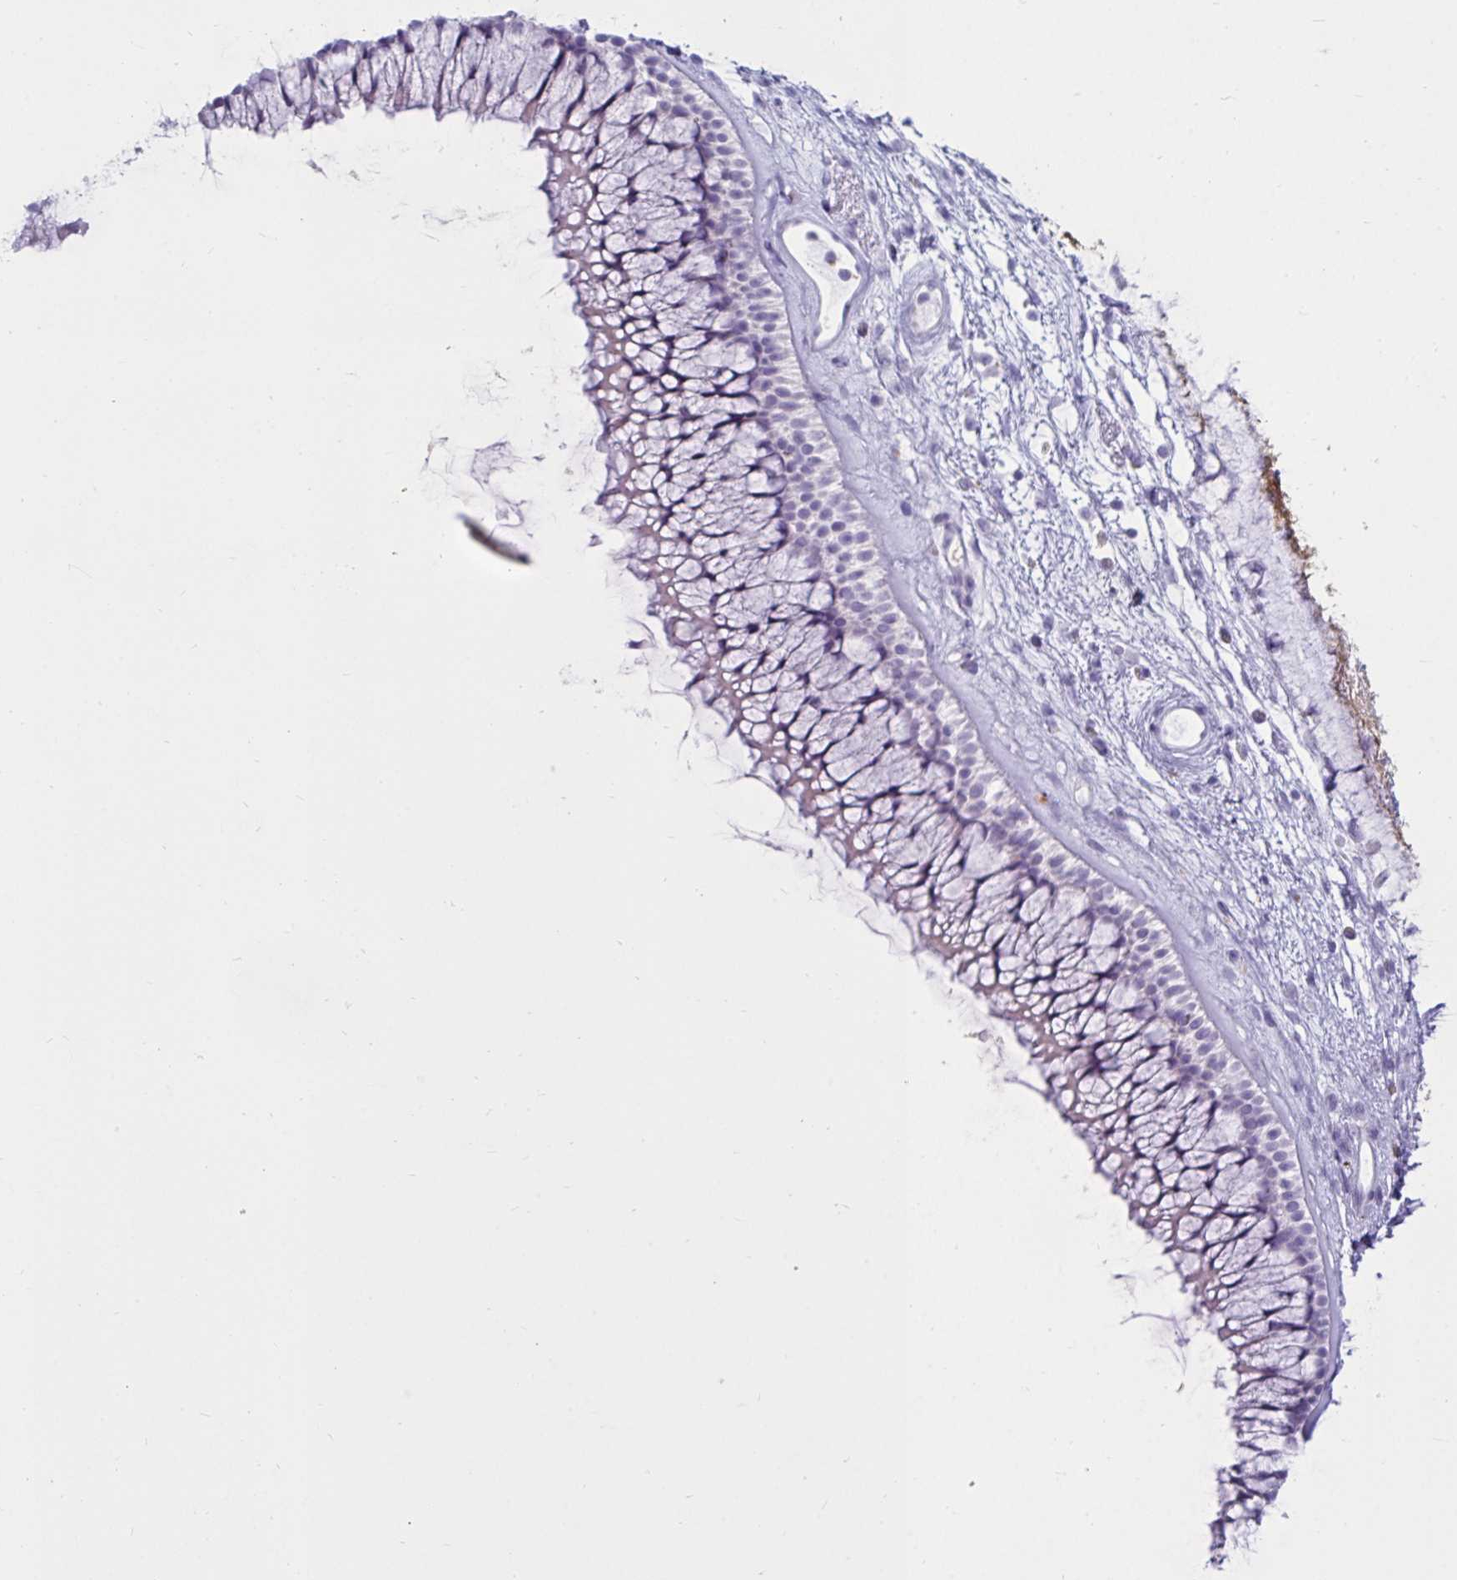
{"staining": {"intensity": "negative", "quantity": "none", "location": "none"}, "tissue": "nasopharynx", "cell_type": "Respiratory epithelial cells", "image_type": "normal", "snomed": [{"axis": "morphology", "description": "Normal tissue, NOS"}, {"axis": "topography", "description": "Nasopharynx"}], "caption": "Immunohistochemistry (IHC) photomicrograph of benign human nasopharynx stained for a protein (brown), which exhibits no staining in respiratory epithelial cells.", "gene": "CTSZ", "patient": {"sex": "female", "age": 75}}